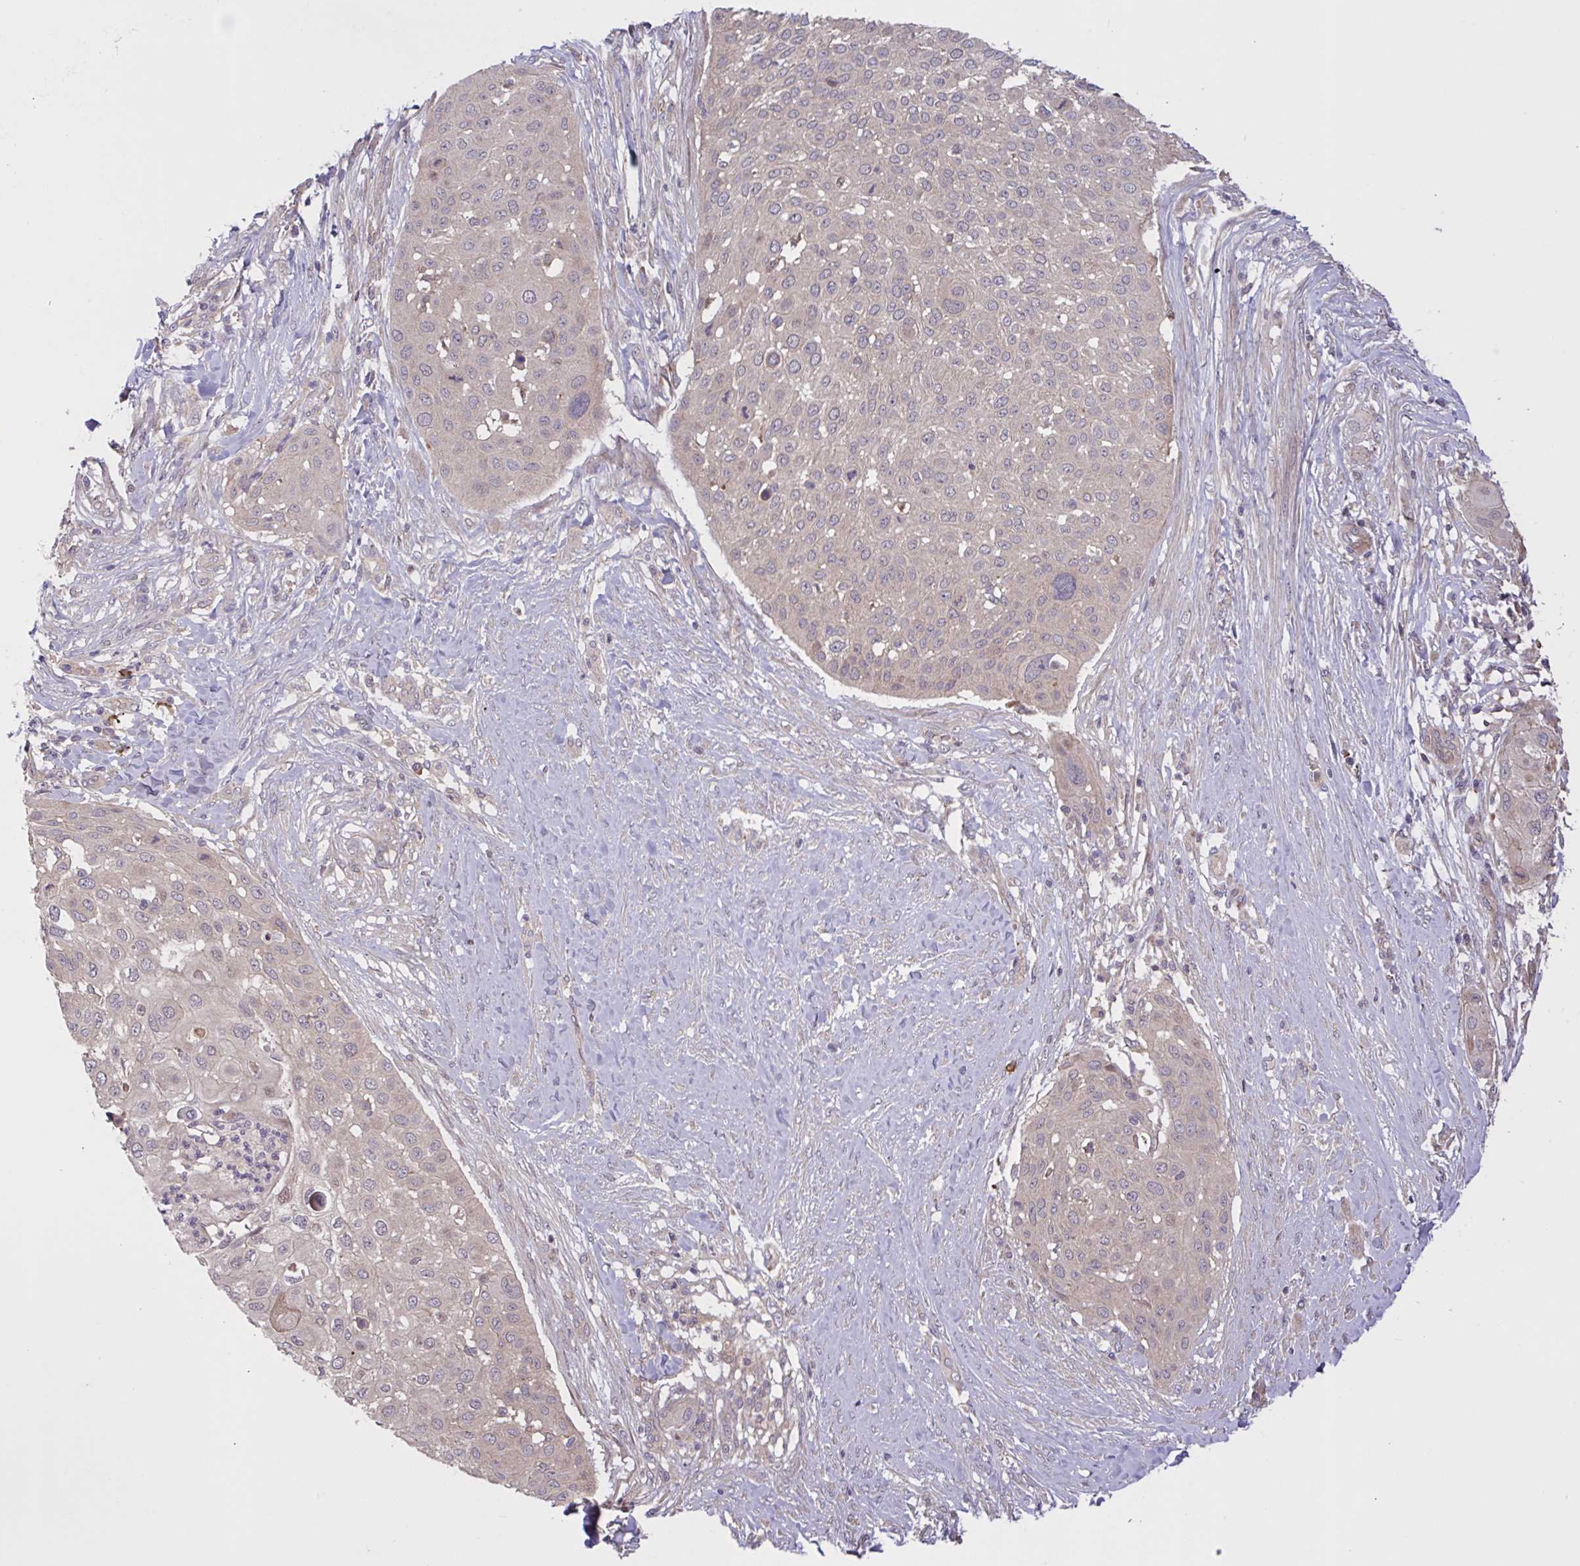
{"staining": {"intensity": "negative", "quantity": "none", "location": "none"}, "tissue": "skin cancer", "cell_type": "Tumor cells", "image_type": "cancer", "snomed": [{"axis": "morphology", "description": "Squamous cell carcinoma, NOS"}, {"axis": "topography", "description": "Skin"}], "caption": "The histopathology image exhibits no significant expression in tumor cells of skin cancer.", "gene": "INTS10", "patient": {"sex": "female", "age": 87}}